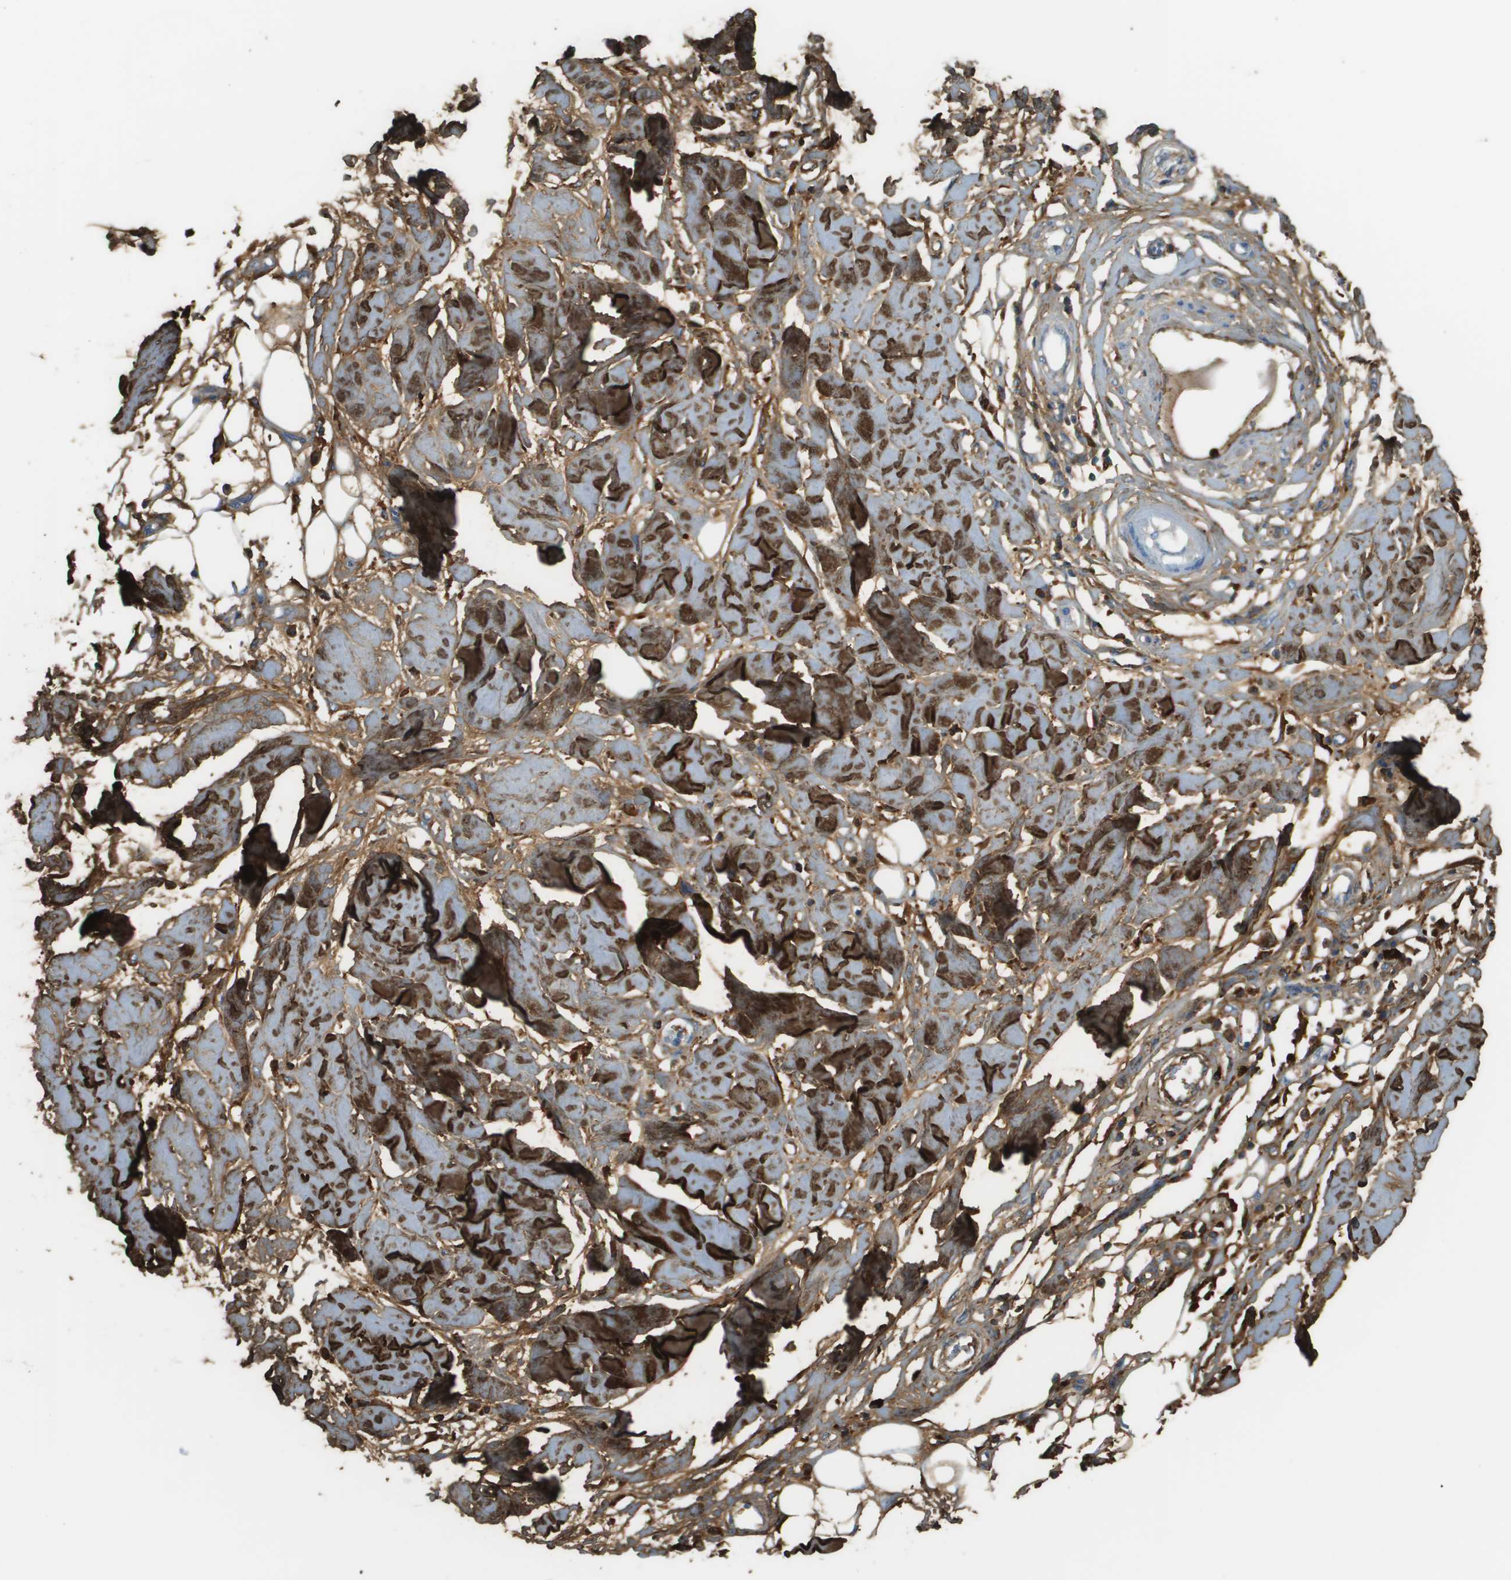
{"staining": {"intensity": "strong", "quantity": ">75%", "location": "cytoplasmic/membranous"}, "tissue": "adipose tissue", "cell_type": "Adipocytes", "image_type": "normal", "snomed": [{"axis": "morphology", "description": "Normal tissue, NOS"}, {"axis": "morphology", "description": "Squamous cell carcinoma, NOS"}, {"axis": "topography", "description": "Skin"}, {"axis": "topography", "description": "Peripheral nerve tissue"}], "caption": "Protein expression analysis of normal adipose tissue displays strong cytoplasmic/membranous staining in about >75% of adipocytes.", "gene": "DCN", "patient": {"sex": "male", "age": 83}}